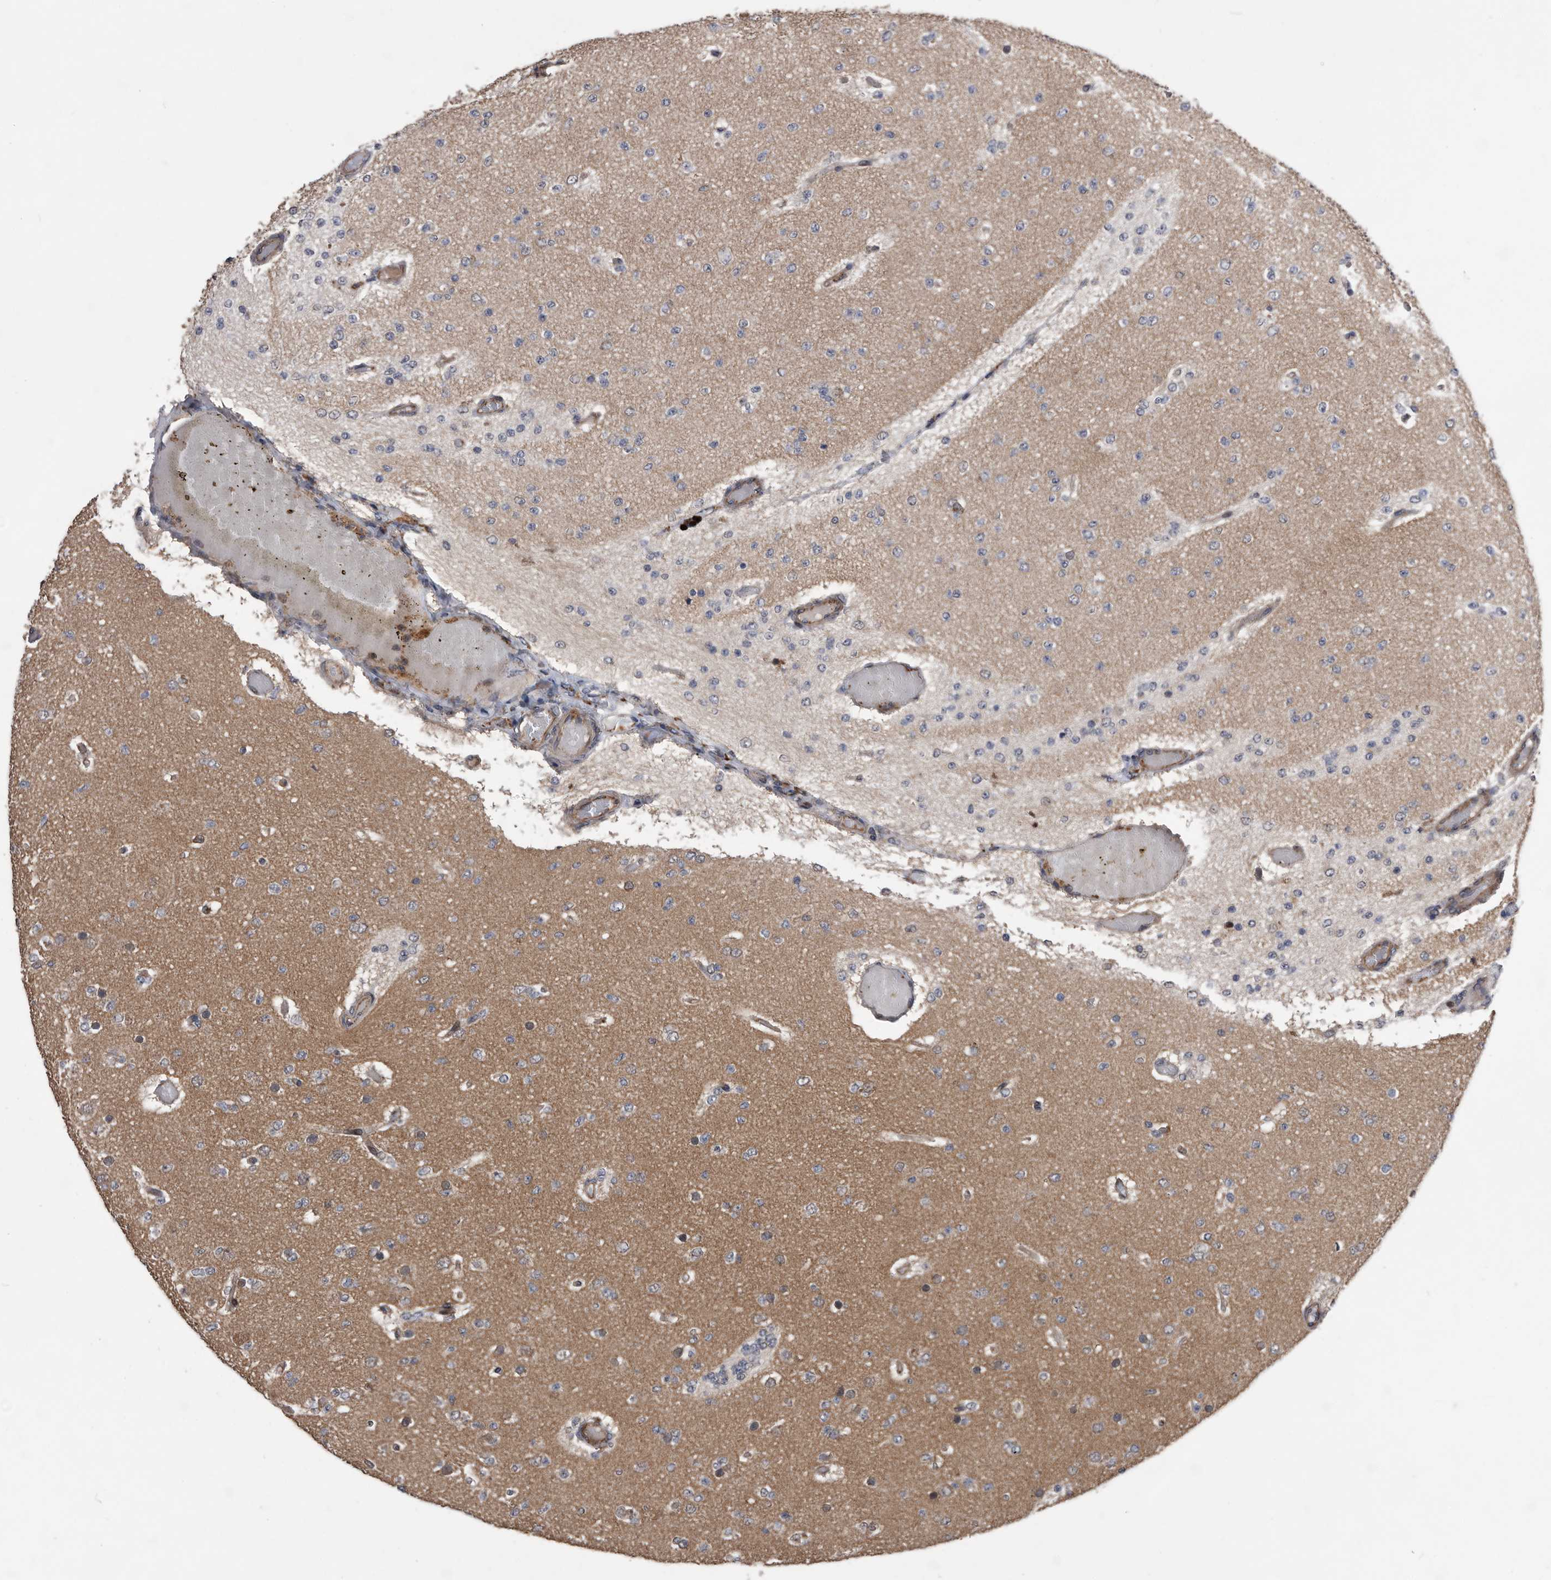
{"staining": {"intensity": "weak", "quantity": "<25%", "location": "cytoplasmic/membranous"}, "tissue": "glioma", "cell_type": "Tumor cells", "image_type": "cancer", "snomed": [{"axis": "morphology", "description": "Glioma, malignant, Low grade"}, {"axis": "topography", "description": "Brain"}], "caption": "Immunohistochemistry photomicrograph of human glioma stained for a protein (brown), which displays no positivity in tumor cells.", "gene": "SERINC2", "patient": {"sex": "female", "age": 22}}